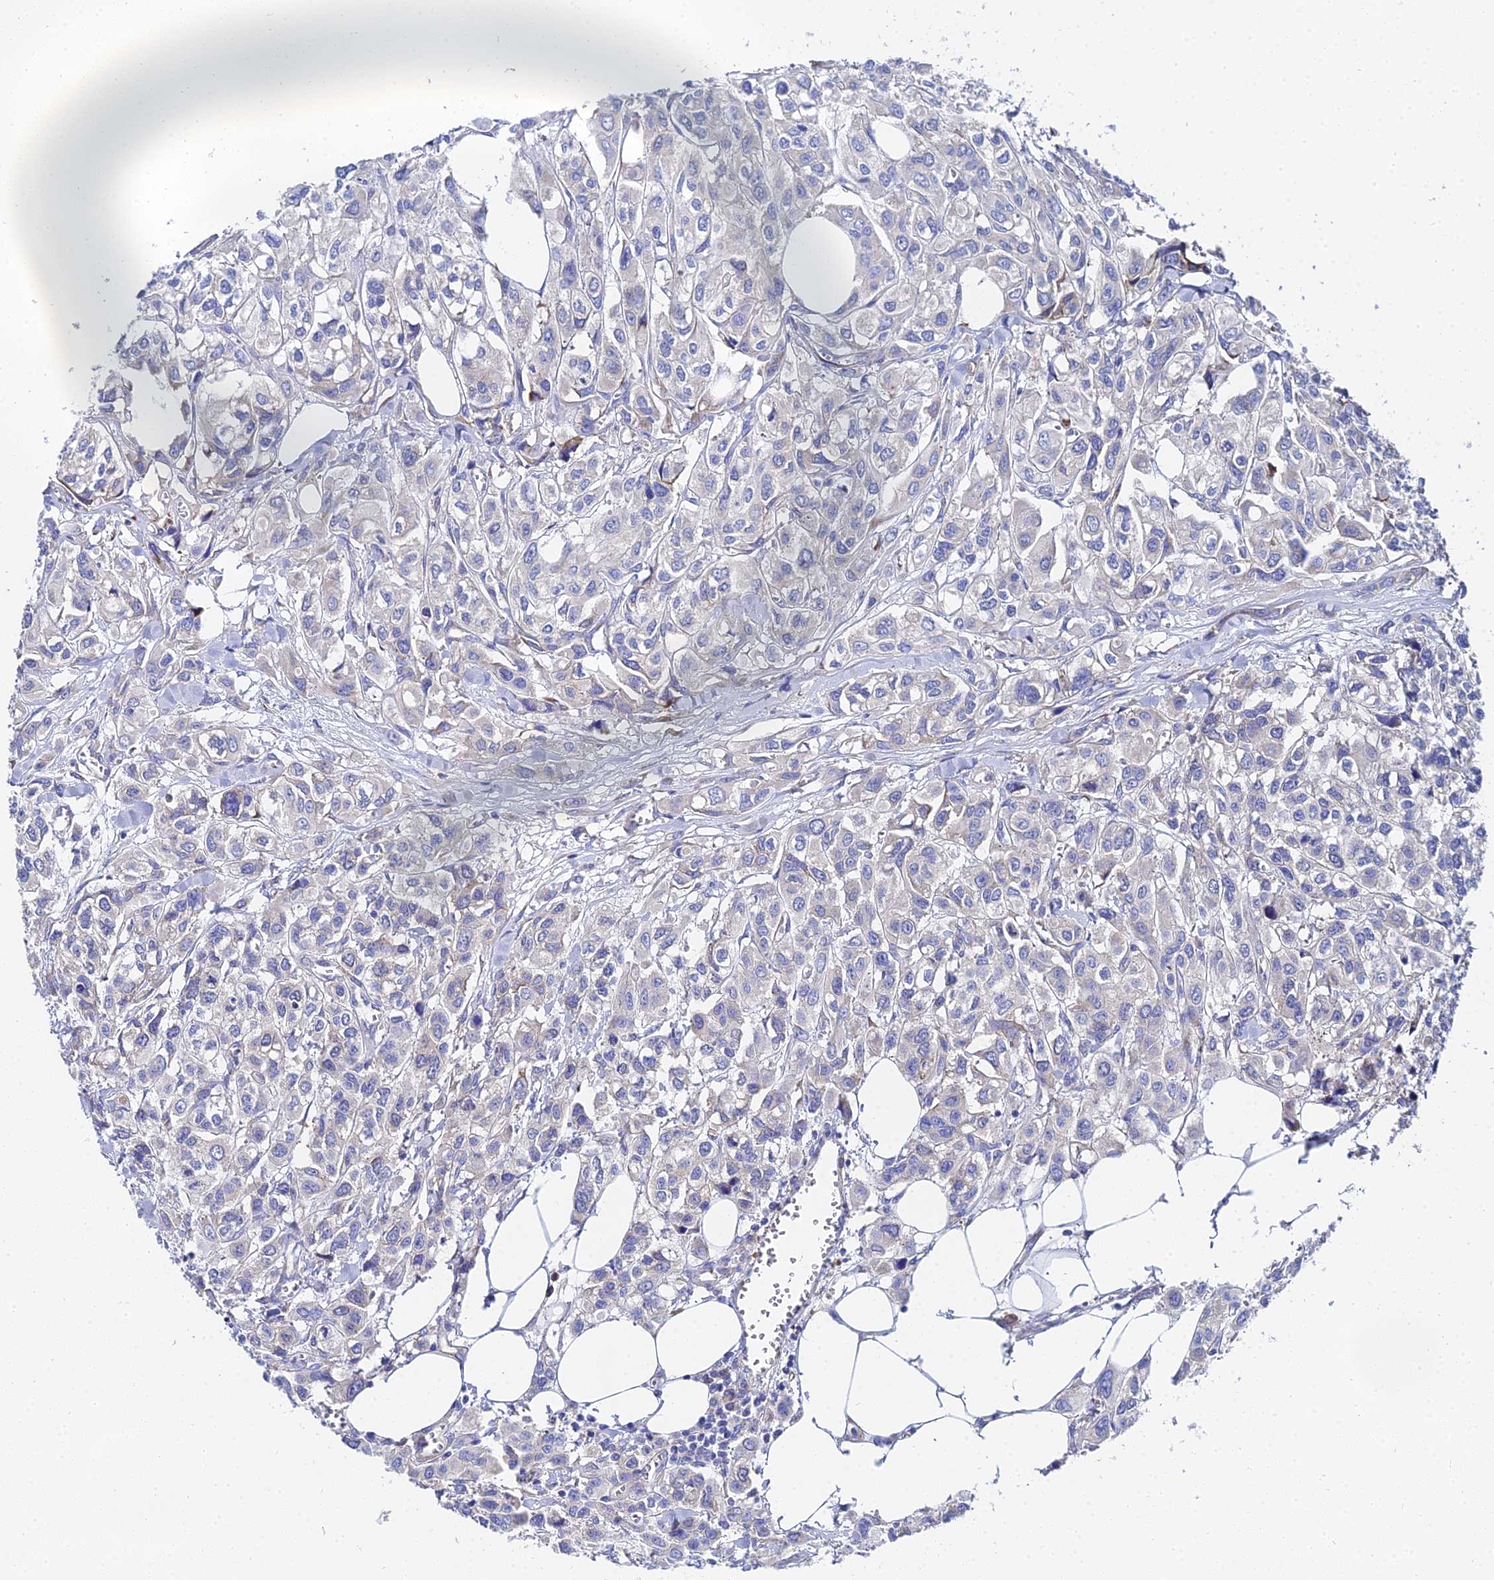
{"staining": {"intensity": "negative", "quantity": "none", "location": "none"}, "tissue": "urothelial cancer", "cell_type": "Tumor cells", "image_type": "cancer", "snomed": [{"axis": "morphology", "description": "Urothelial carcinoma, High grade"}, {"axis": "topography", "description": "Urinary bladder"}], "caption": "Human urothelial cancer stained for a protein using immunohistochemistry (IHC) exhibits no staining in tumor cells.", "gene": "PTTG1", "patient": {"sex": "male", "age": 67}}